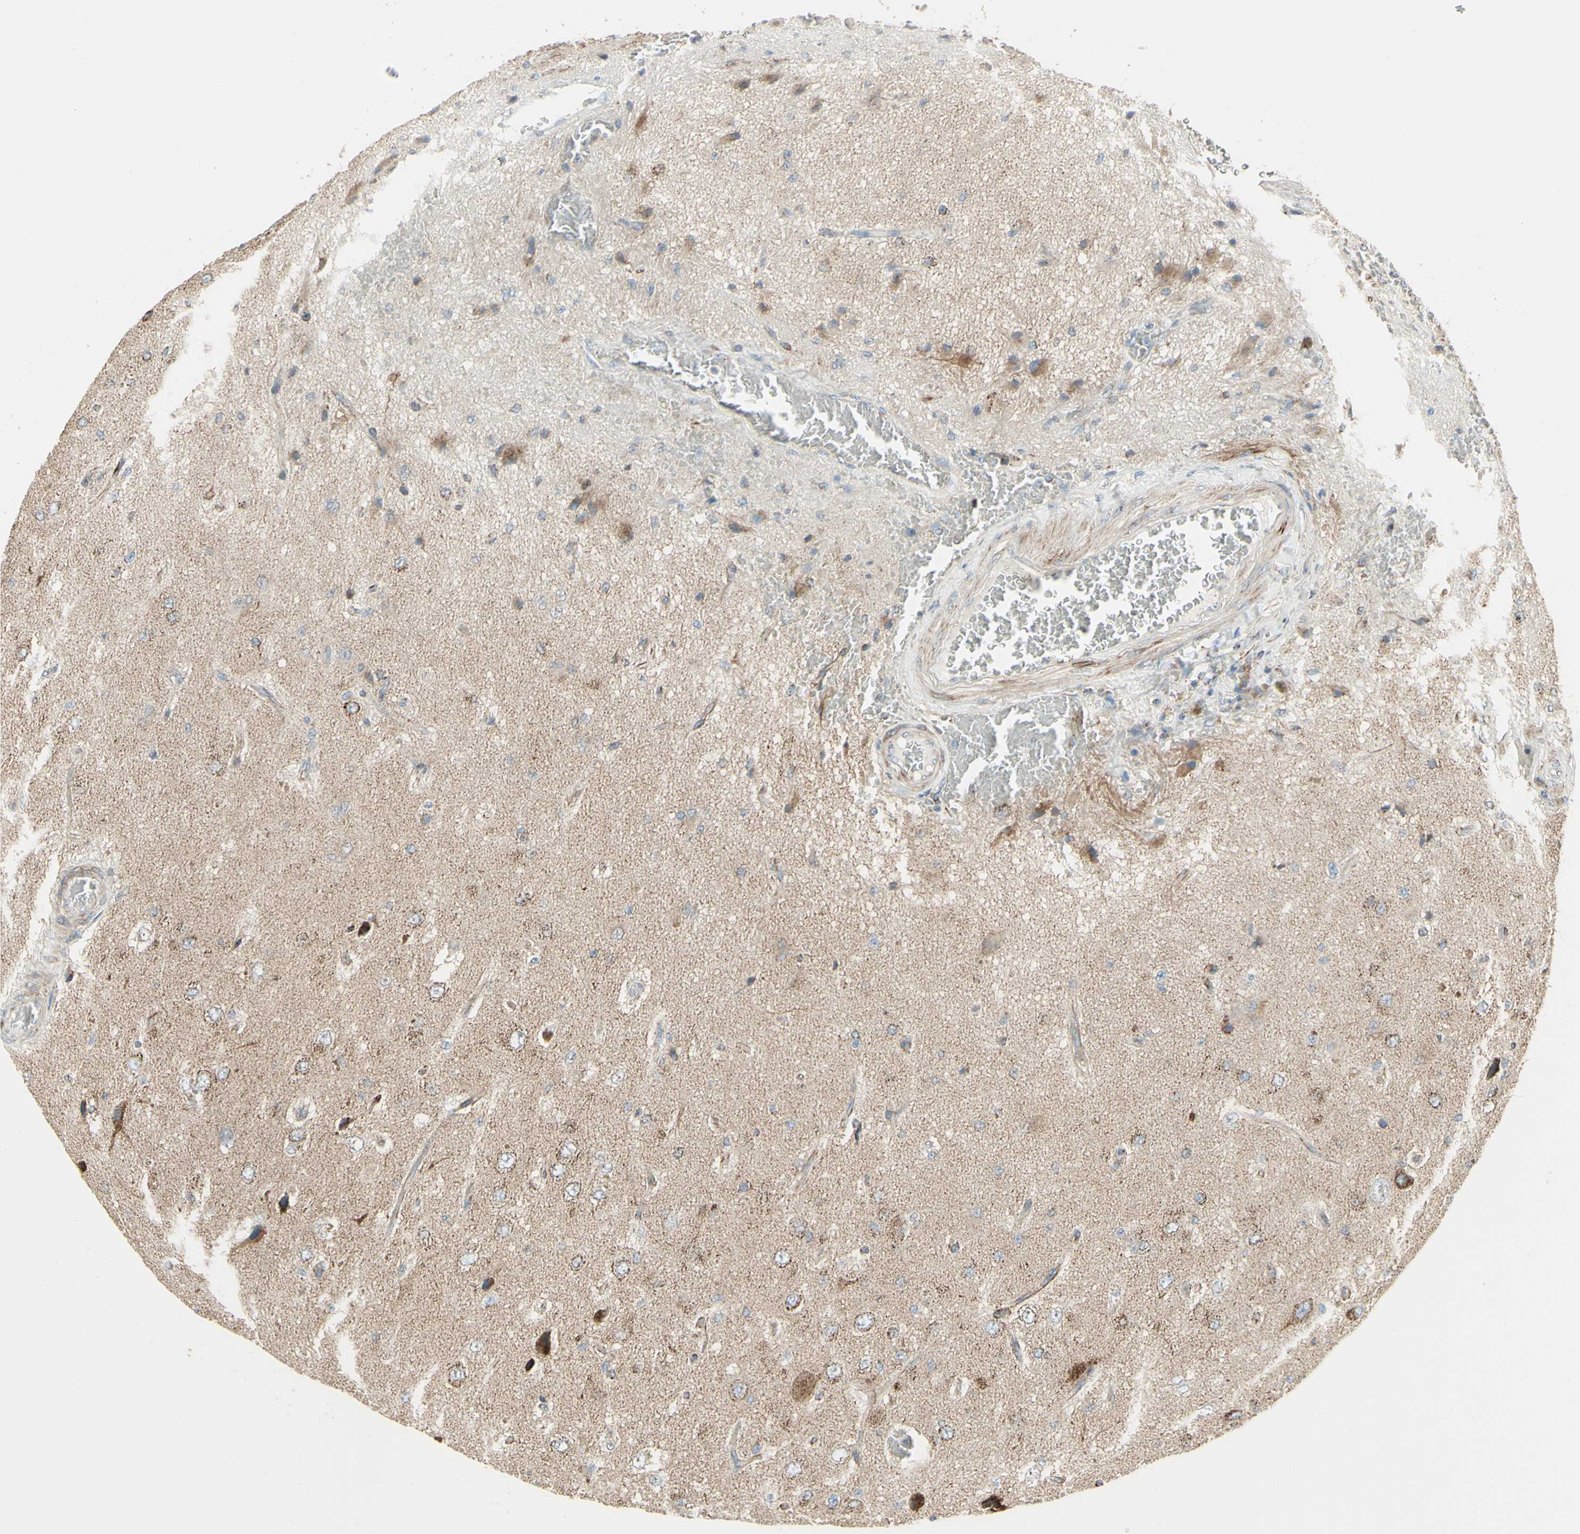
{"staining": {"intensity": "weak", "quantity": "25%-75%", "location": "cytoplasmic/membranous"}, "tissue": "glioma", "cell_type": "Tumor cells", "image_type": "cancer", "snomed": [{"axis": "morphology", "description": "Glioma, malignant, High grade"}, {"axis": "topography", "description": "pancreas cauda"}], "caption": "An IHC histopathology image of tumor tissue is shown. Protein staining in brown highlights weak cytoplasmic/membranous positivity in glioma within tumor cells.", "gene": "FAM171B", "patient": {"sex": "male", "age": 60}}